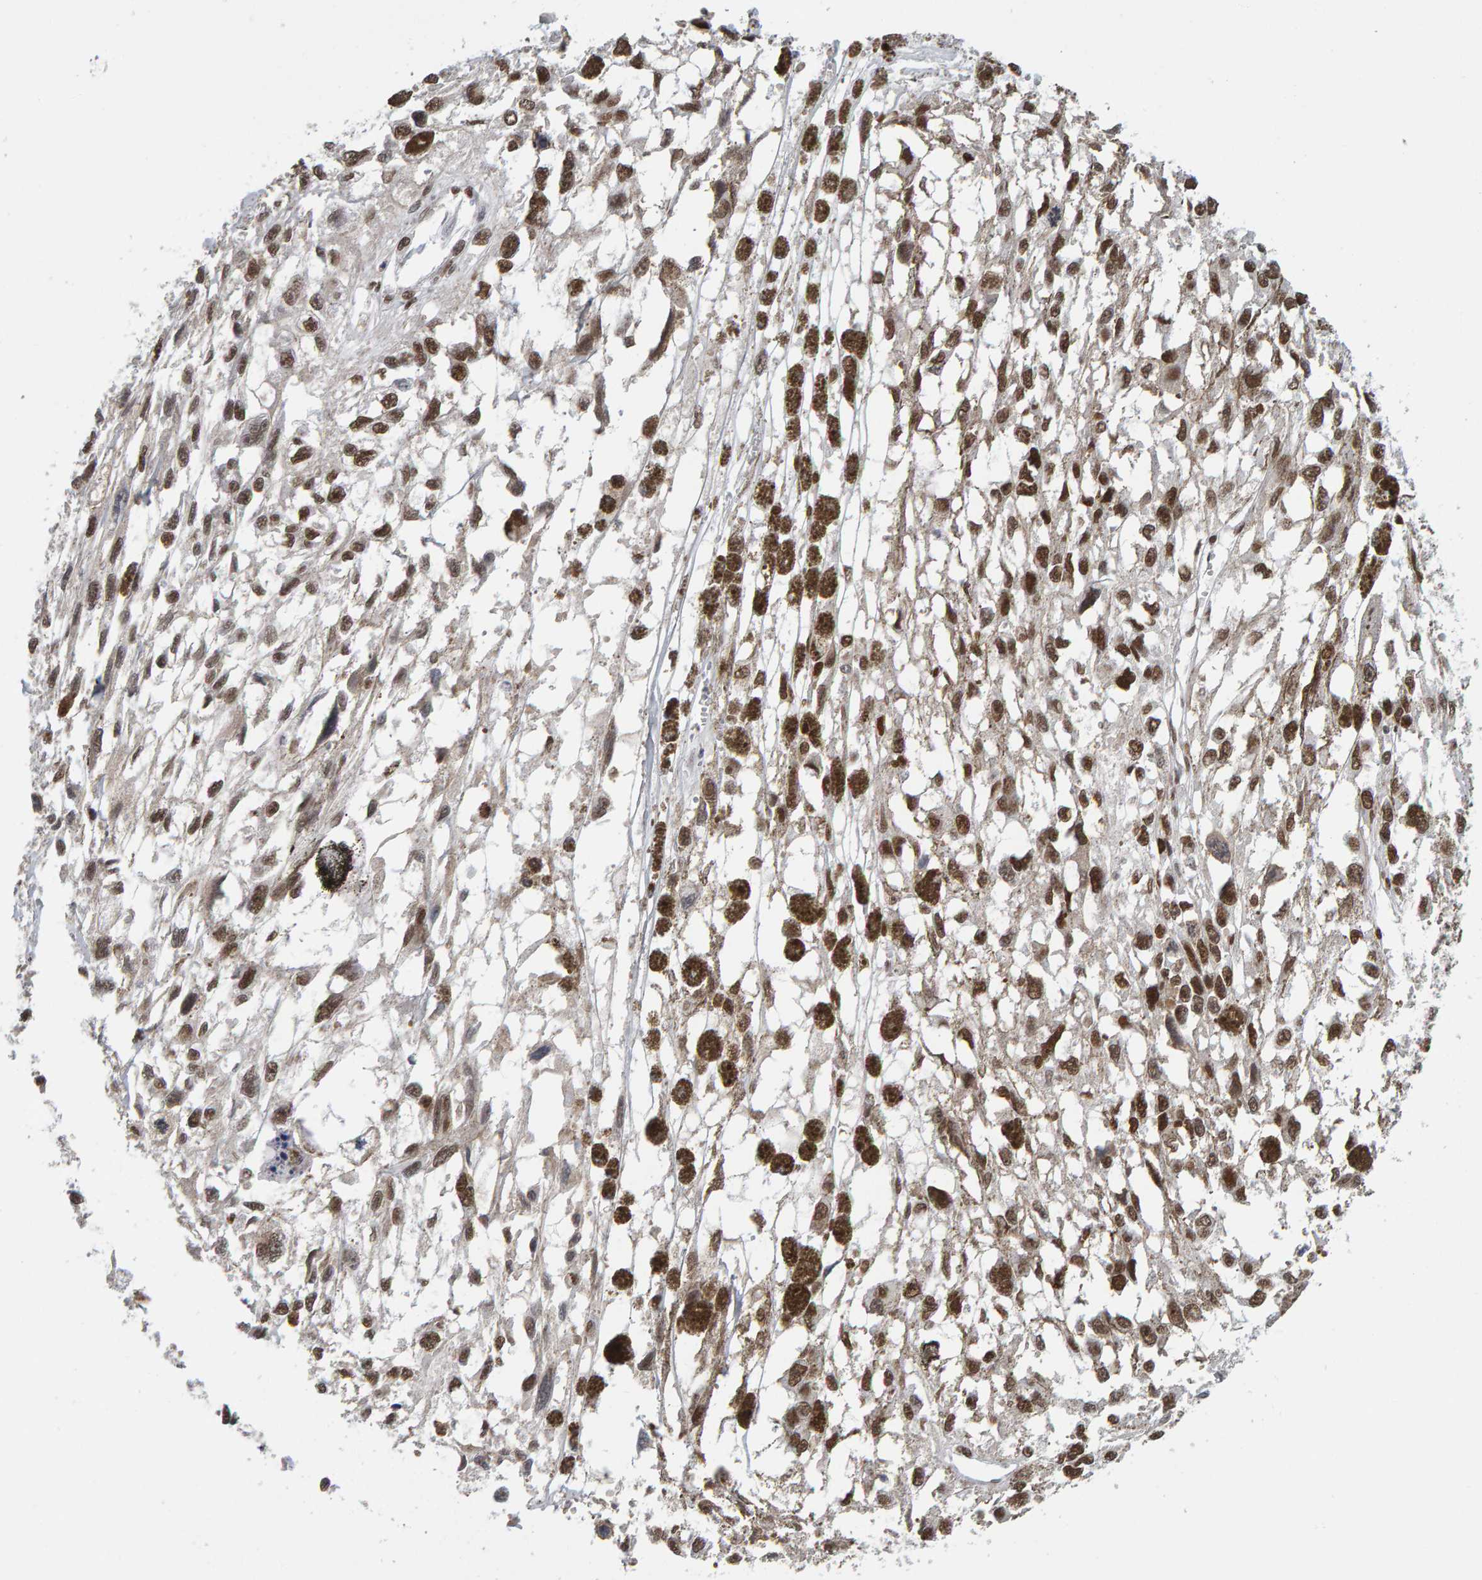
{"staining": {"intensity": "strong", "quantity": ">75%", "location": "cytoplasmic/membranous,nuclear"}, "tissue": "melanoma", "cell_type": "Tumor cells", "image_type": "cancer", "snomed": [{"axis": "morphology", "description": "Malignant melanoma, Metastatic site"}, {"axis": "topography", "description": "Lymph node"}], "caption": "A micrograph of human melanoma stained for a protein demonstrates strong cytoplasmic/membranous and nuclear brown staining in tumor cells.", "gene": "ATF7IP", "patient": {"sex": "male", "age": 59}}